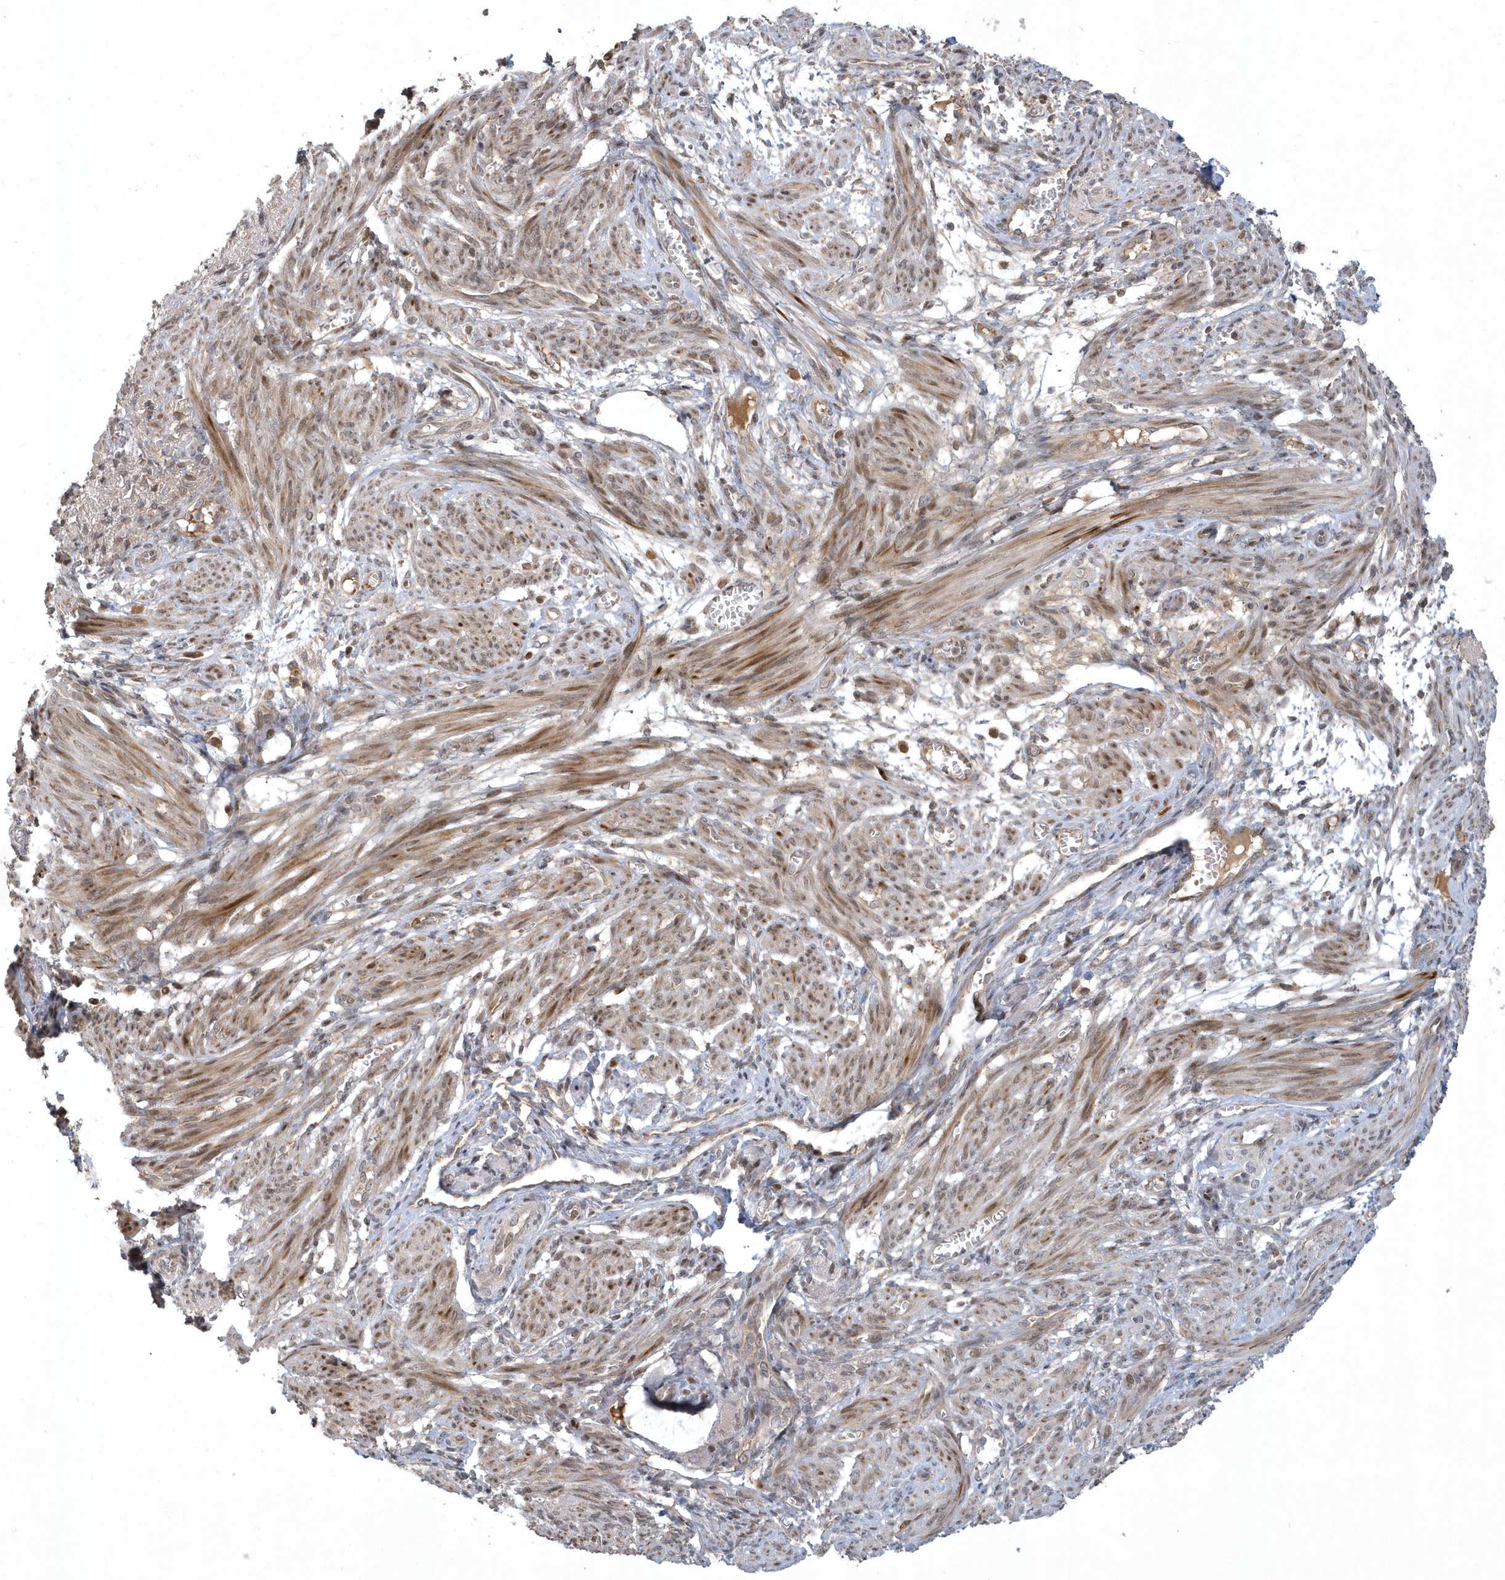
{"staining": {"intensity": "moderate", "quantity": ">75%", "location": "cytoplasmic/membranous,nuclear"}, "tissue": "smooth muscle", "cell_type": "Smooth muscle cells", "image_type": "normal", "snomed": [{"axis": "morphology", "description": "Normal tissue, NOS"}, {"axis": "topography", "description": "Smooth muscle"}], "caption": "Immunohistochemical staining of normal human smooth muscle exhibits >75% levels of moderate cytoplasmic/membranous,nuclear protein staining in about >75% of smooth muscle cells.", "gene": "TRAIP", "patient": {"sex": "female", "age": 39}}